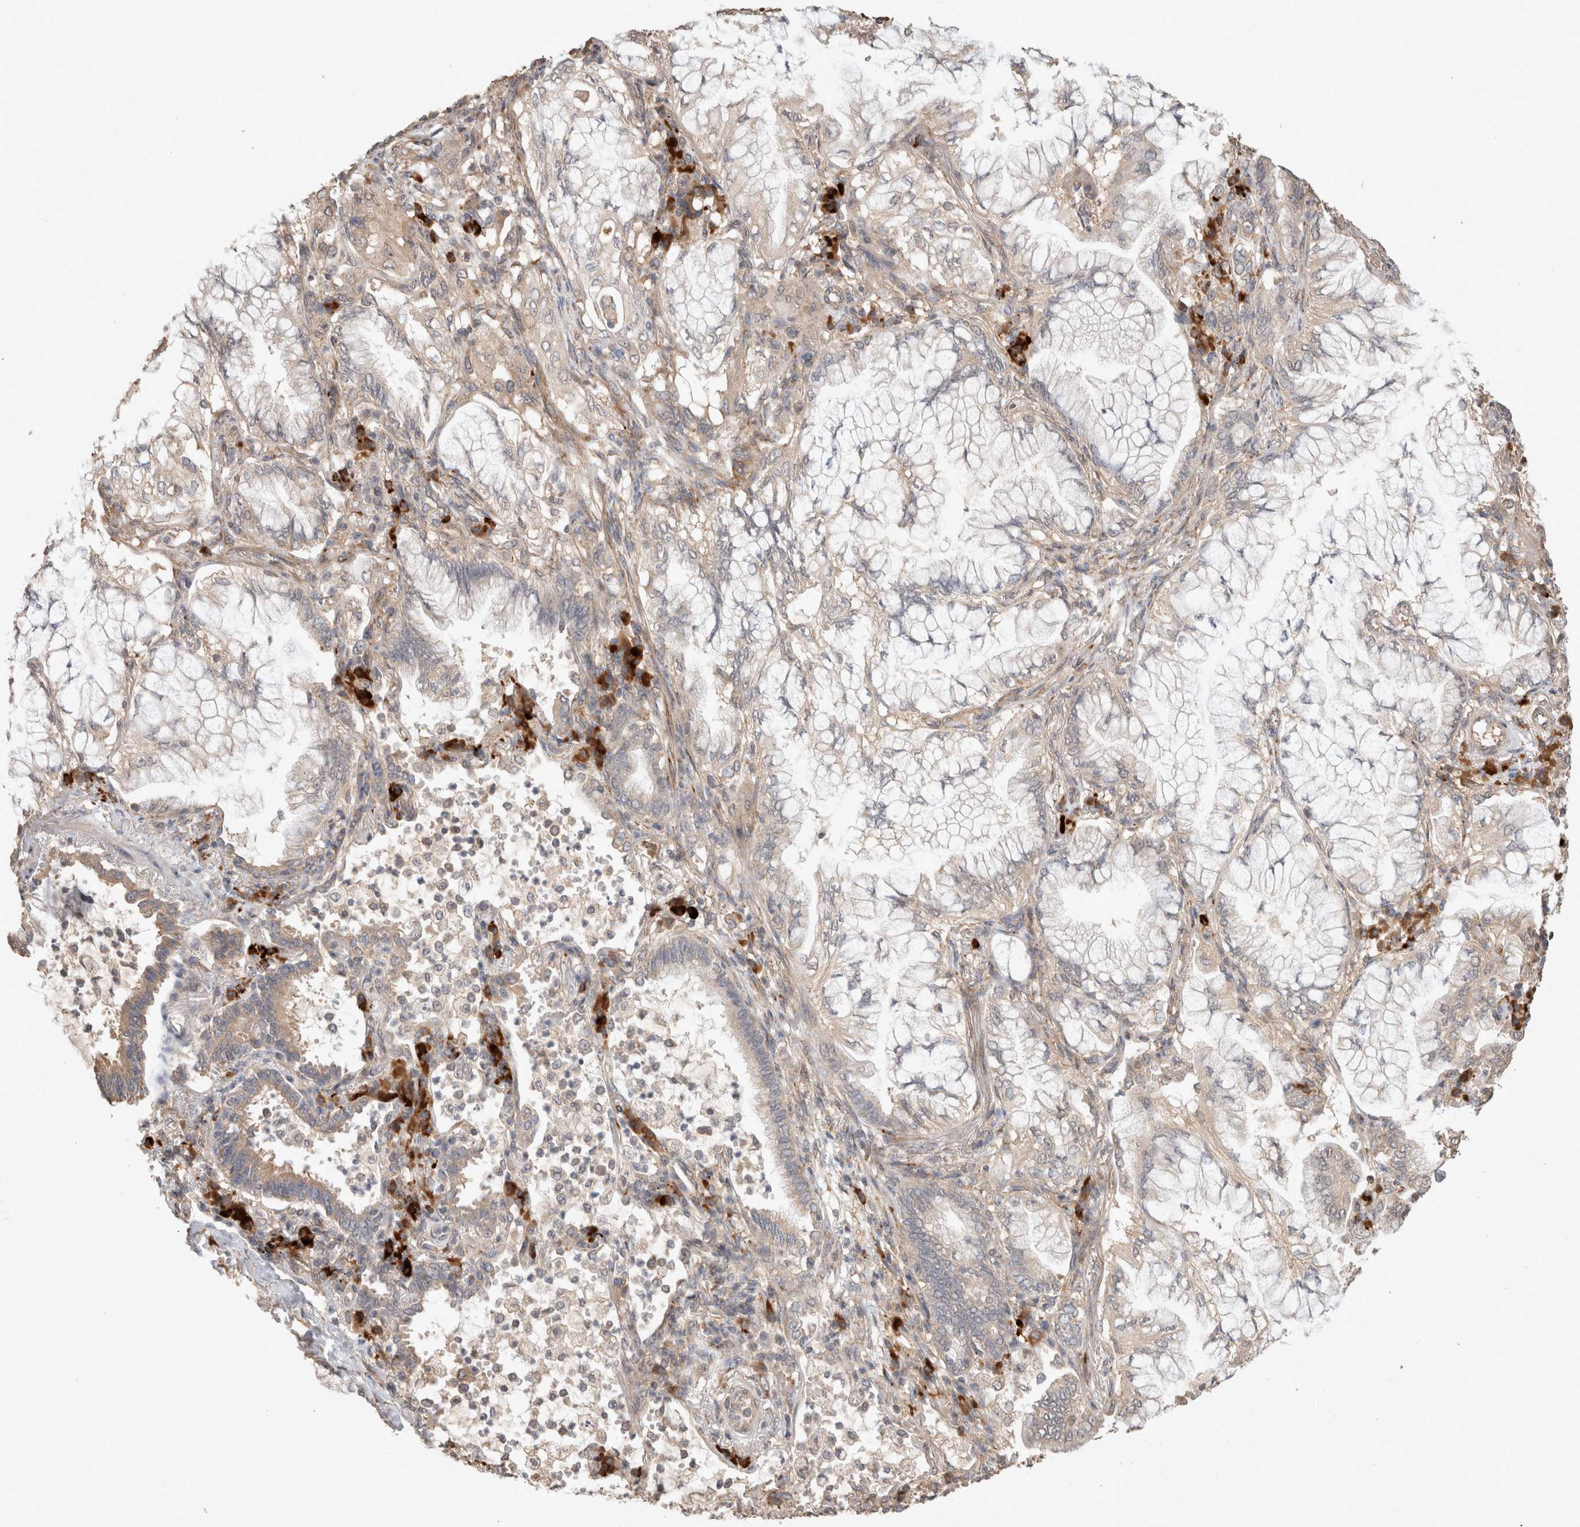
{"staining": {"intensity": "weak", "quantity": "<25%", "location": "cytoplasmic/membranous"}, "tissue": "lung cancer", "cell_type": "Tumor cells", "image_type": "cancer", "snomed": [{"axis": "morphology", "description": "Adenocarcinoma, NOS"}, {"axis": "topography", "description": "Lung"}], "caption": "This is an IHC photomicrograph of human lung cancer (adenocarcinoma). There is no expression in tumor cells.", "gene": "HROB", "patient": {"sex": "female", "age": 70}}